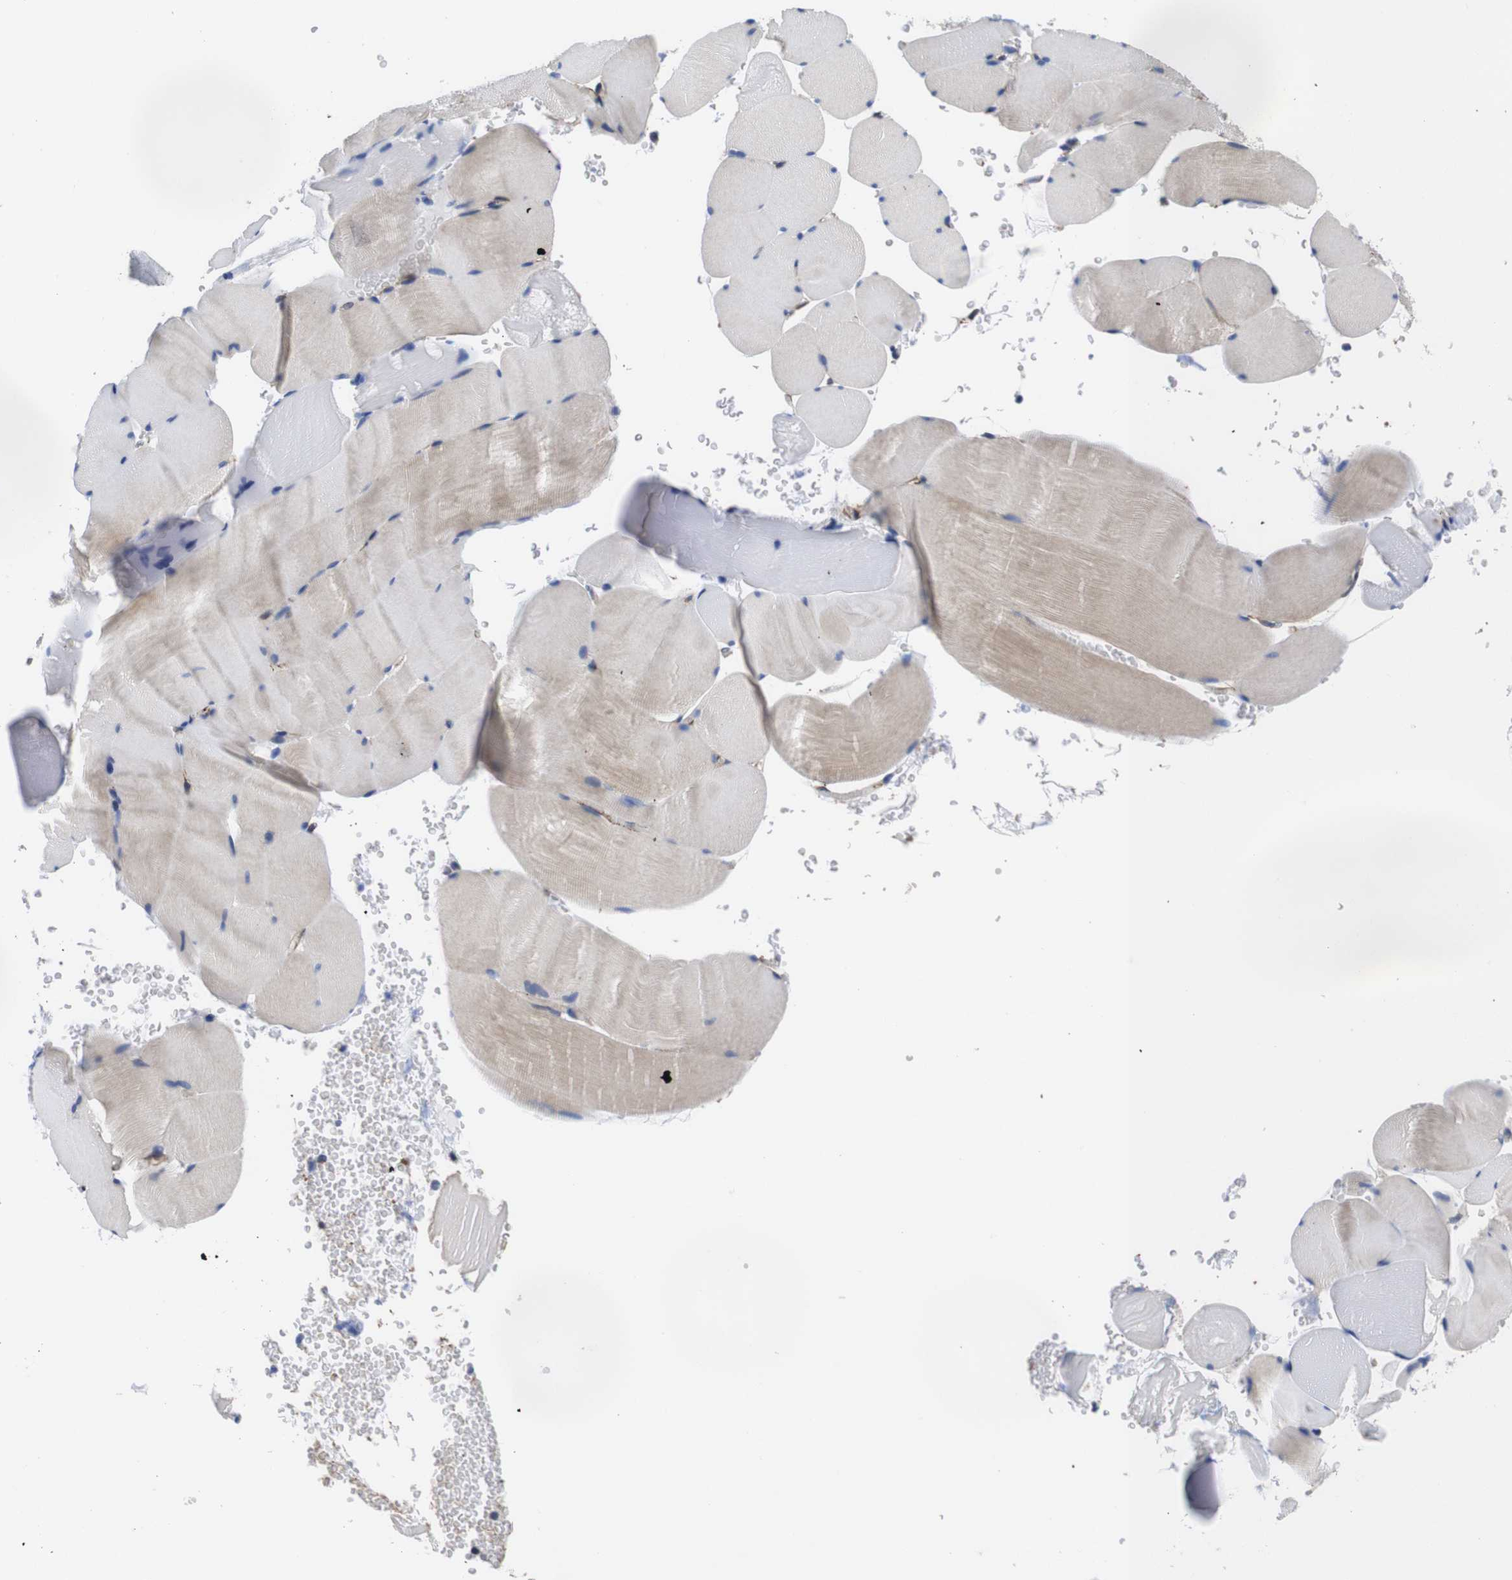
{"staining": {"intensity": "weak", "quantity": "<25%", "location": "cytoplasmic/membranous"}, "tissue": "skeletal muscle", "cell_type": "Myocytes", "image_type": "normal", "snomed": [{"axis": "morphology", "description": "Normal tissue, NOS"}, {"axis": "topography", "description": "Skeletal muscle"}], "caption": "IHC of benign skeletal muscle demonstrates no positivity in myocytes.", "gene": "WNT10A", "patient": {"sex": "male", "age": 62}}